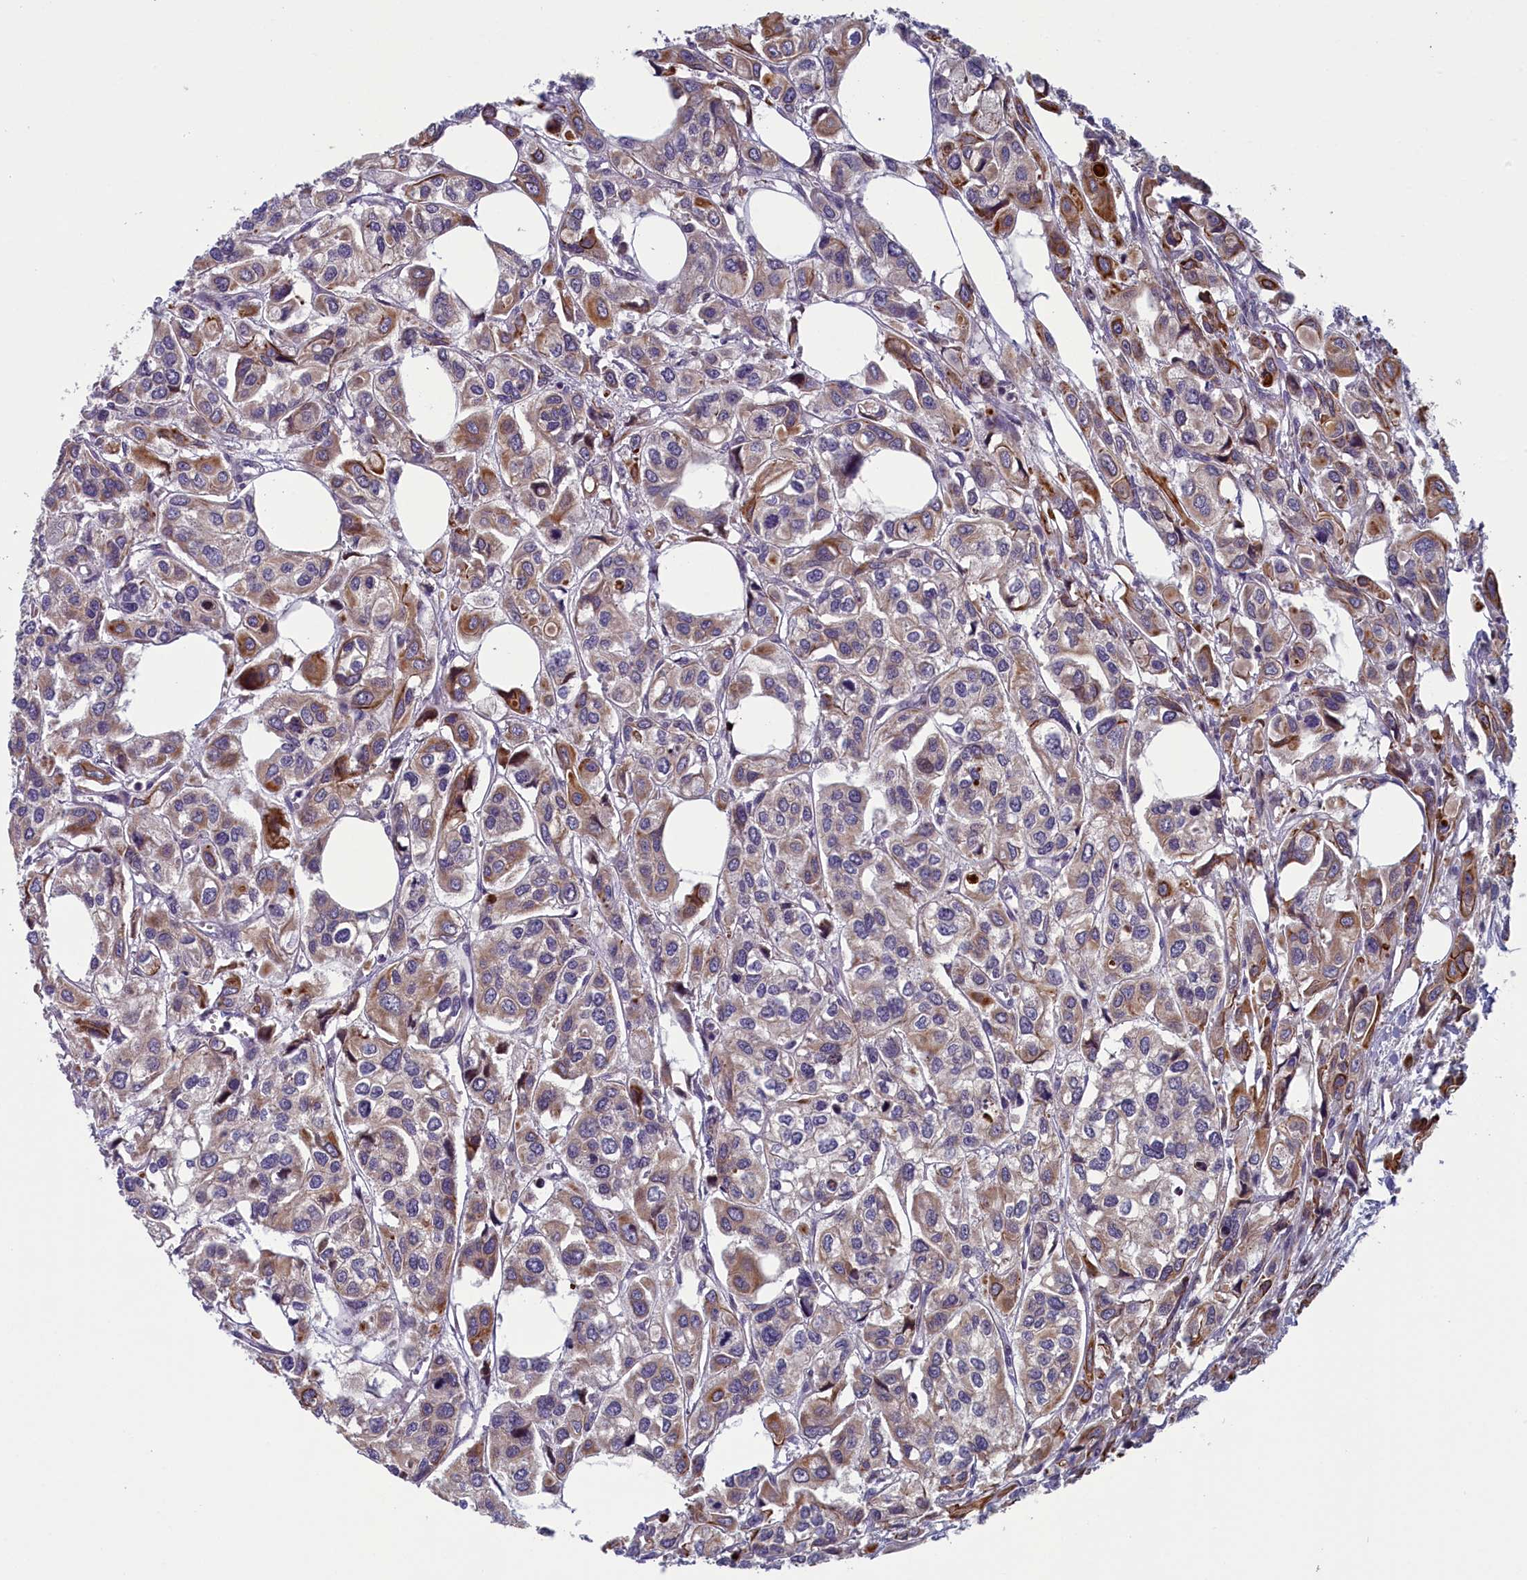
{"staining": {"intensity": "moderate", "quantity": "25%-75%", "location": "cytoplasmic/membranous"}, "tissue": "urothelial cancer", "cell_type": "Tumor cells", "image_type": "cancer", "snomed": [{"axis": "morphology", "description": "Urothelial carcinoma, High grade"}, {"axis": "topography", "description": "Urinary bladder"}], "caption": "A medium amount of moderate cytoplasmic/membranous positivity is appreciated in about 25%-75% of tumor cells in high-grade urothelial carcinoma tissue.", "gene": "ANKRD39", "patient": {"sex": "male", "age": 67}}